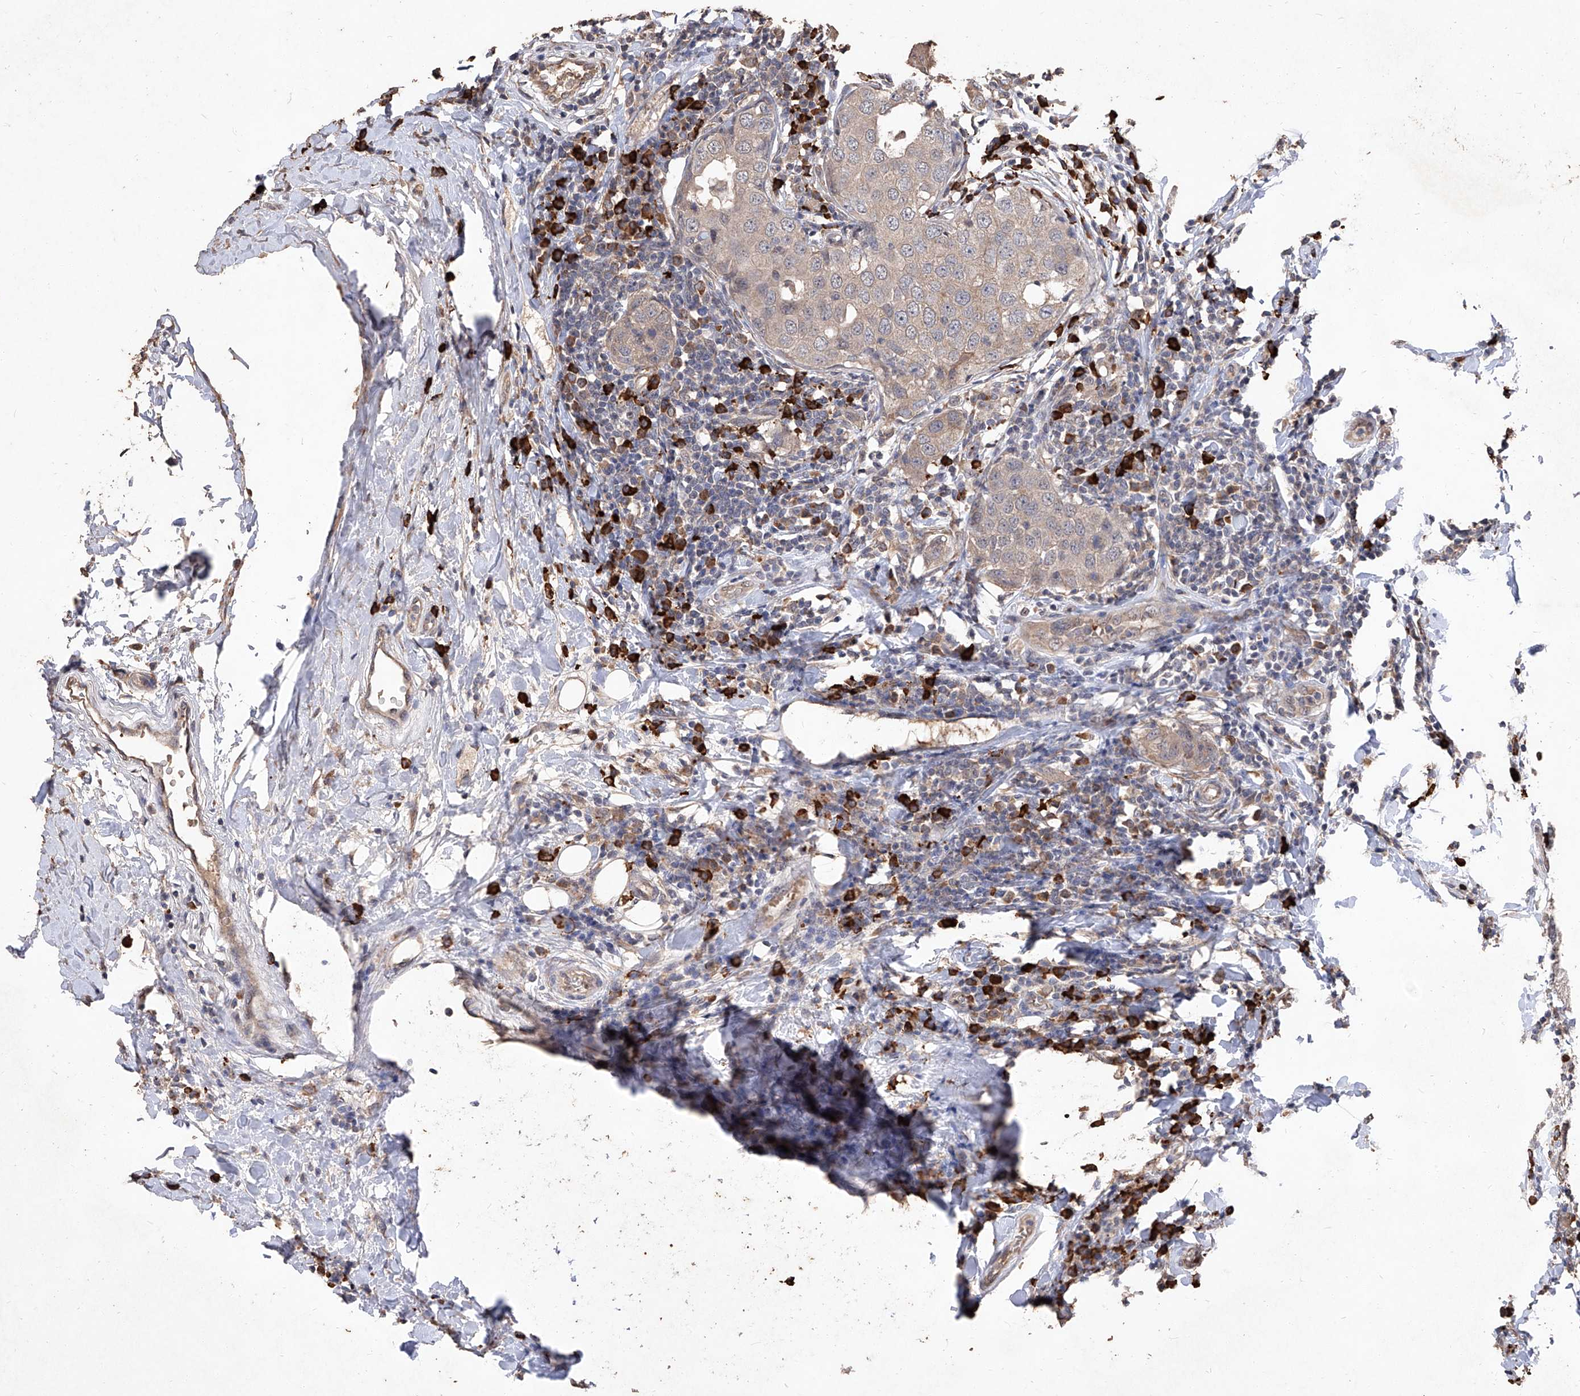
{"staining": {"intensity": "weak", "quantity": ">75%", "location": "cytoplasmic/membranous"}, "tissue": "breast cancer", "cell_type": "Tumor cells", "image_type": "cancer", "snomed": [{"axis": "morphology", "description": "Duct carcinoma"}, {"axis": "topography", "description": "Breast"}], "caption": "High-magnification brightfield microscopy of intraductal carcinoma (breast) stained with DAB (brown) and counterstained with hematoxylin (blue). tumor cells exhibit weak cytoplasmic/membranous expression is appreciated in approximately>75% of cells. The protein is shown in brown color, while the nuclei are stained blue.", "gene": "EML1", "patient": {"sex": "female", "age": 27}}